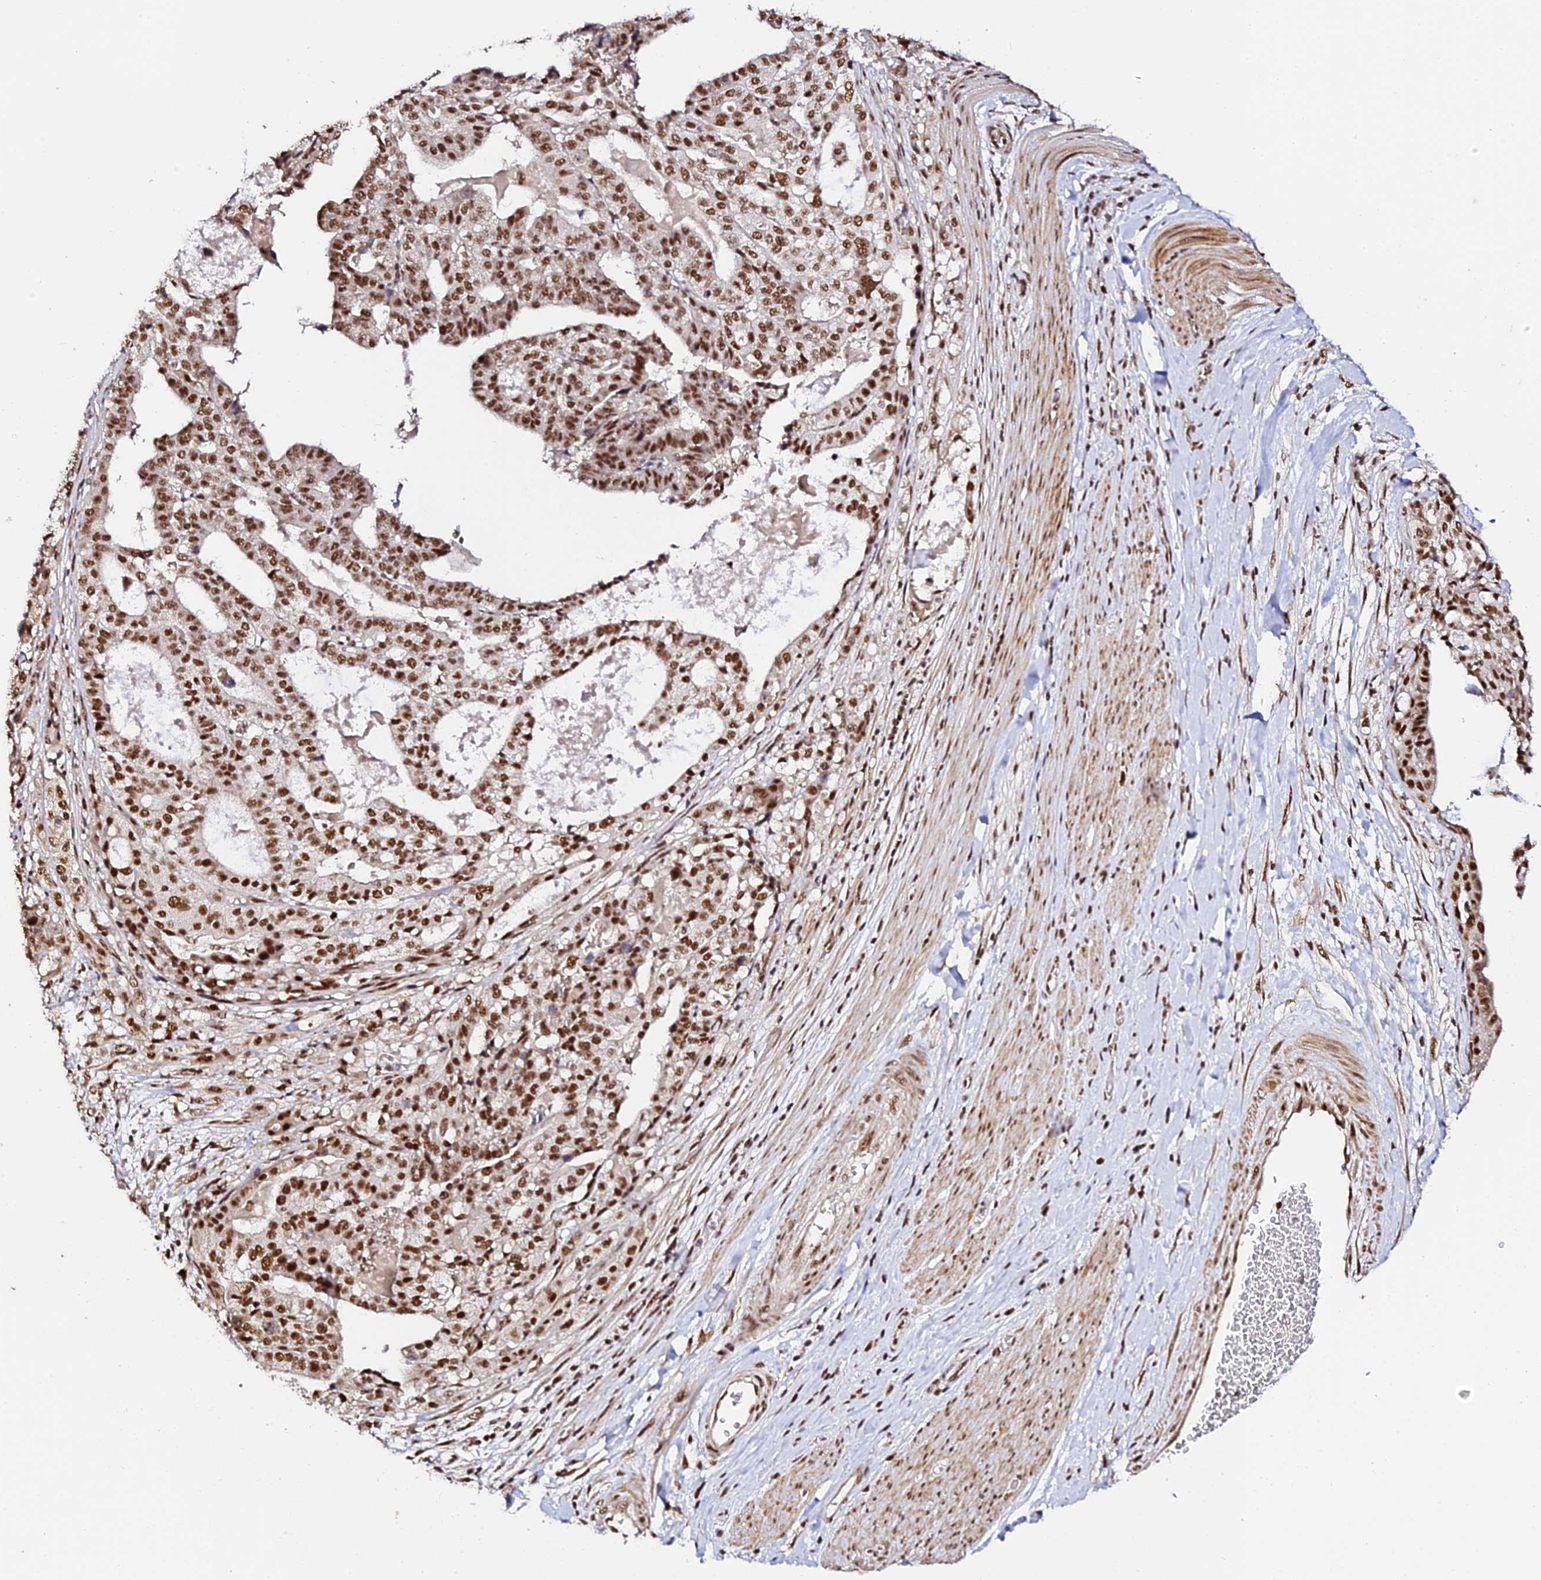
{"staining": {"intensity": "moderate", "quantity": ">75%", "location": "nuclear"}, "tissue": "stomach cancer", "cell_type": "Tumor cells", "image_type": "cancer", "snomed": [{"axis": "morphology", "description": "Adenocarcinoma, NOS"}, {"axis": "topography", "description": "Stomach"}], "caption": "Immunohistochemistry micrograph of neoplastic tissue: human stomach adenocarcinoma stained using IHC shows medium levels of moderate protein expression localized specifically in the nuclear of tumor cells, appearing as a nuclear brown color.", "gene": "MCRS1", "patient": {"sex": "male", "age": 48}}